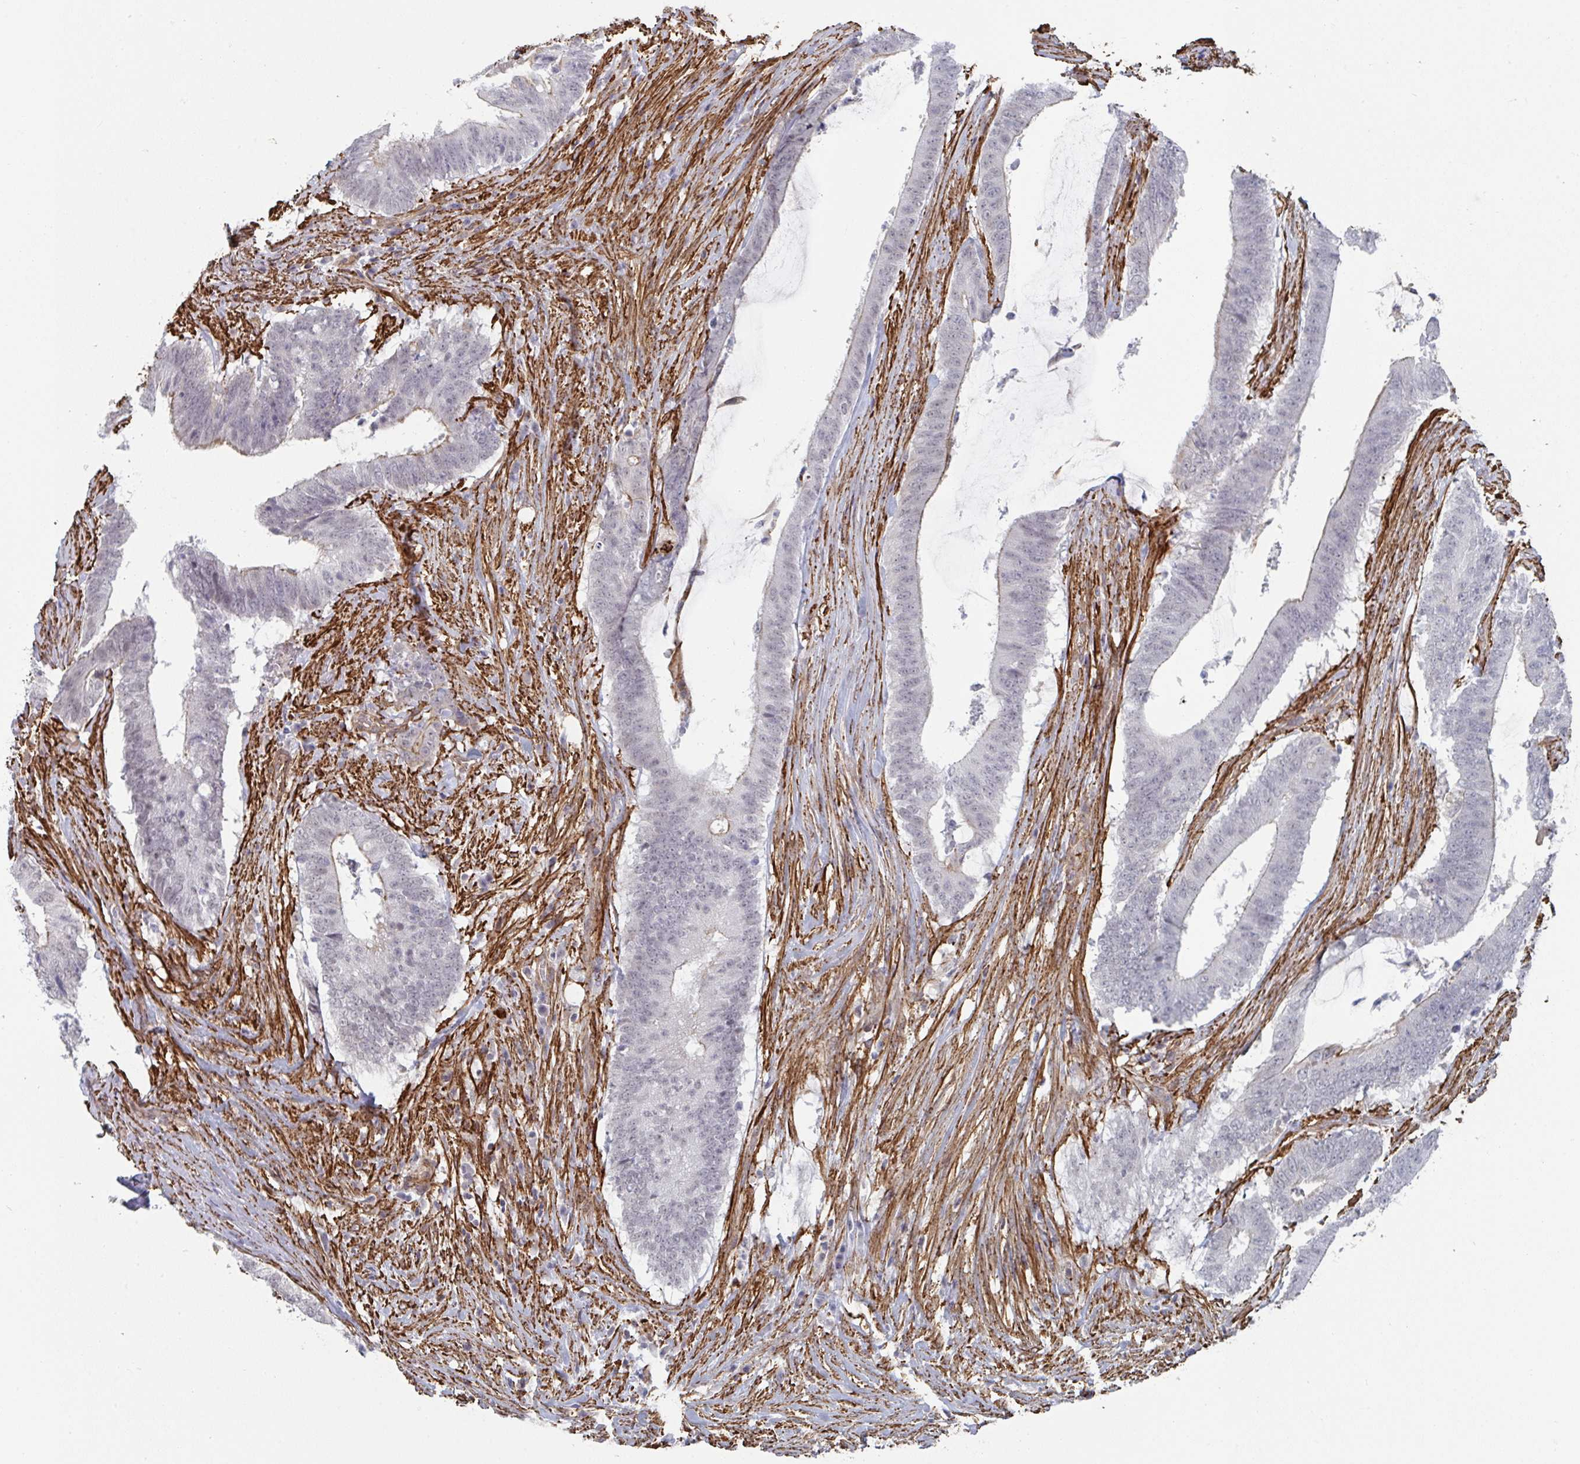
{"staining": {"intensity": "weak", "quantity": "<25%", "location": "cytoplasmic/membranous"}, "tissue": "colorectal cancer", "cell_type": "Tumor cells", "image_type": "cancer", "snomed": [{"axis": "morphology", "description": "Adenocarcinoma, NOS"}, {"axis": "topography", "description": "Colon"}], "caption": "An image of human colorectal adenocarcinoma is negative for staining in tumor cells.", "gene": "NEURL4", "patient": {"sex": "female", "age": 43}}